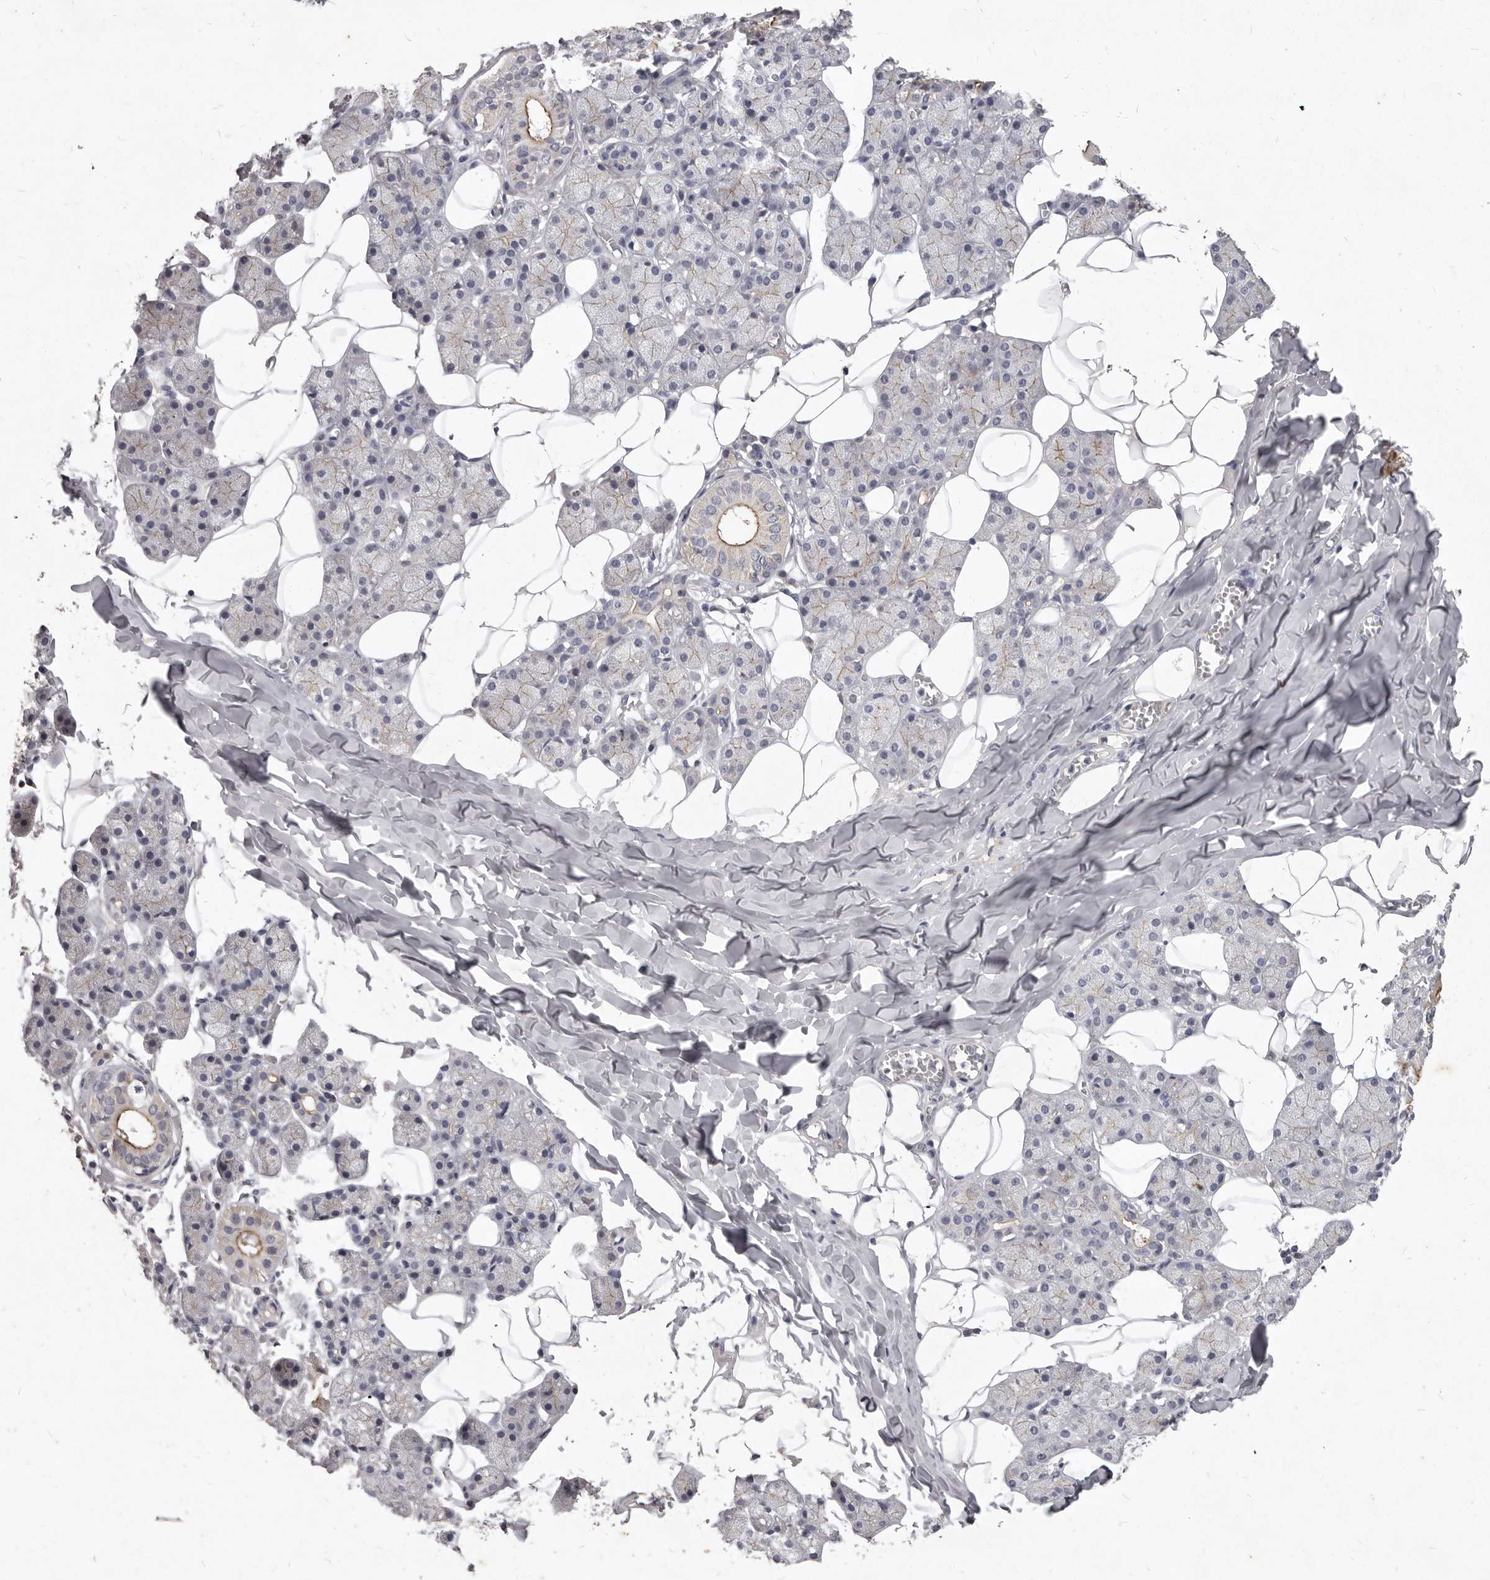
{"staining": {"intensity": "moderate", "quantity": "<25%", "location": "cytoplasmic/membranous"}, "tissue": "salivary gland", "cell_type": "Glandular cells", "image_type": "normal", "snomed": [{"axis": "morphology", "description": "Normal tissue, NOS"}, {"axis": "topography", "description": "Salivary gland"}], "caption": "Immunohistochemical staining of unremarkable salivary gland exhibits low levels of moderate cytoplasmic/membranous positivity in about <25% of glandular cells. The staining is performed using DAB (3,3'-diaminobenzidine) brown chromogen to label protein expression. The nuclei are counter-stained blue using hematoxylin.", "gene": "GPRC5C", "patient": {"sex": "female", "age": 33}}